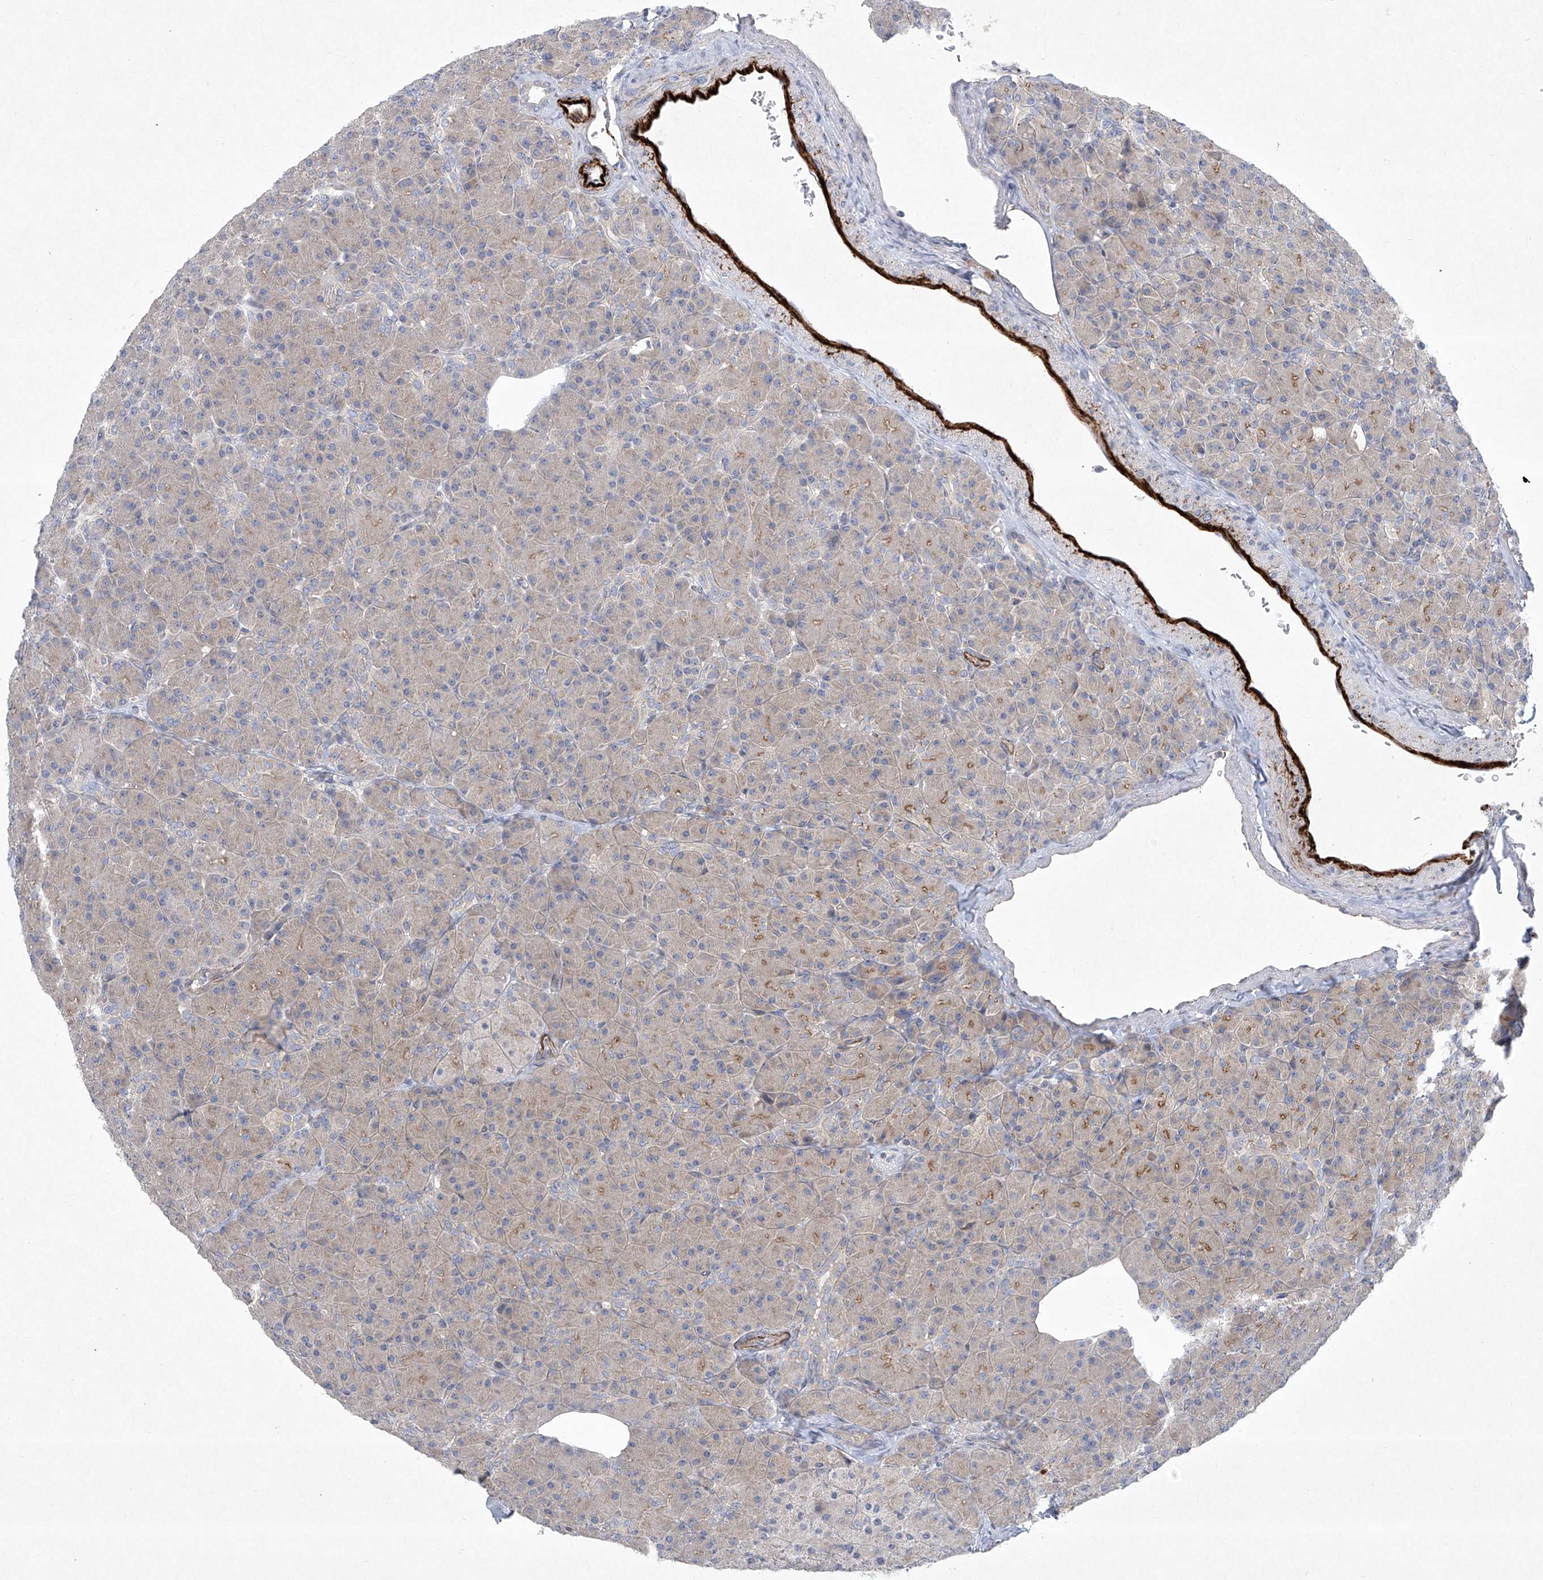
{"staining": {"intensity": "moderate", "quantity": "25%-75%", "location": "cytoplasmic/membranous"}, "tissue": "pancreas", "cell_type": "Exocrine glandular cells", "image_type": "normal", "snomed": [{"axis": "morphology", "description": "Normal tissue, NOS"}, {"axis": "topography", "description": "Pancreas"}], "caption": "Exocrine glandular cells show medium levels of moderate cytoplasmic/membranous staining in approximately 25%-75% of cells in benign human pancreas.", "gene": "TJAP1", "patient": {"sex": "female", "age": 43}}